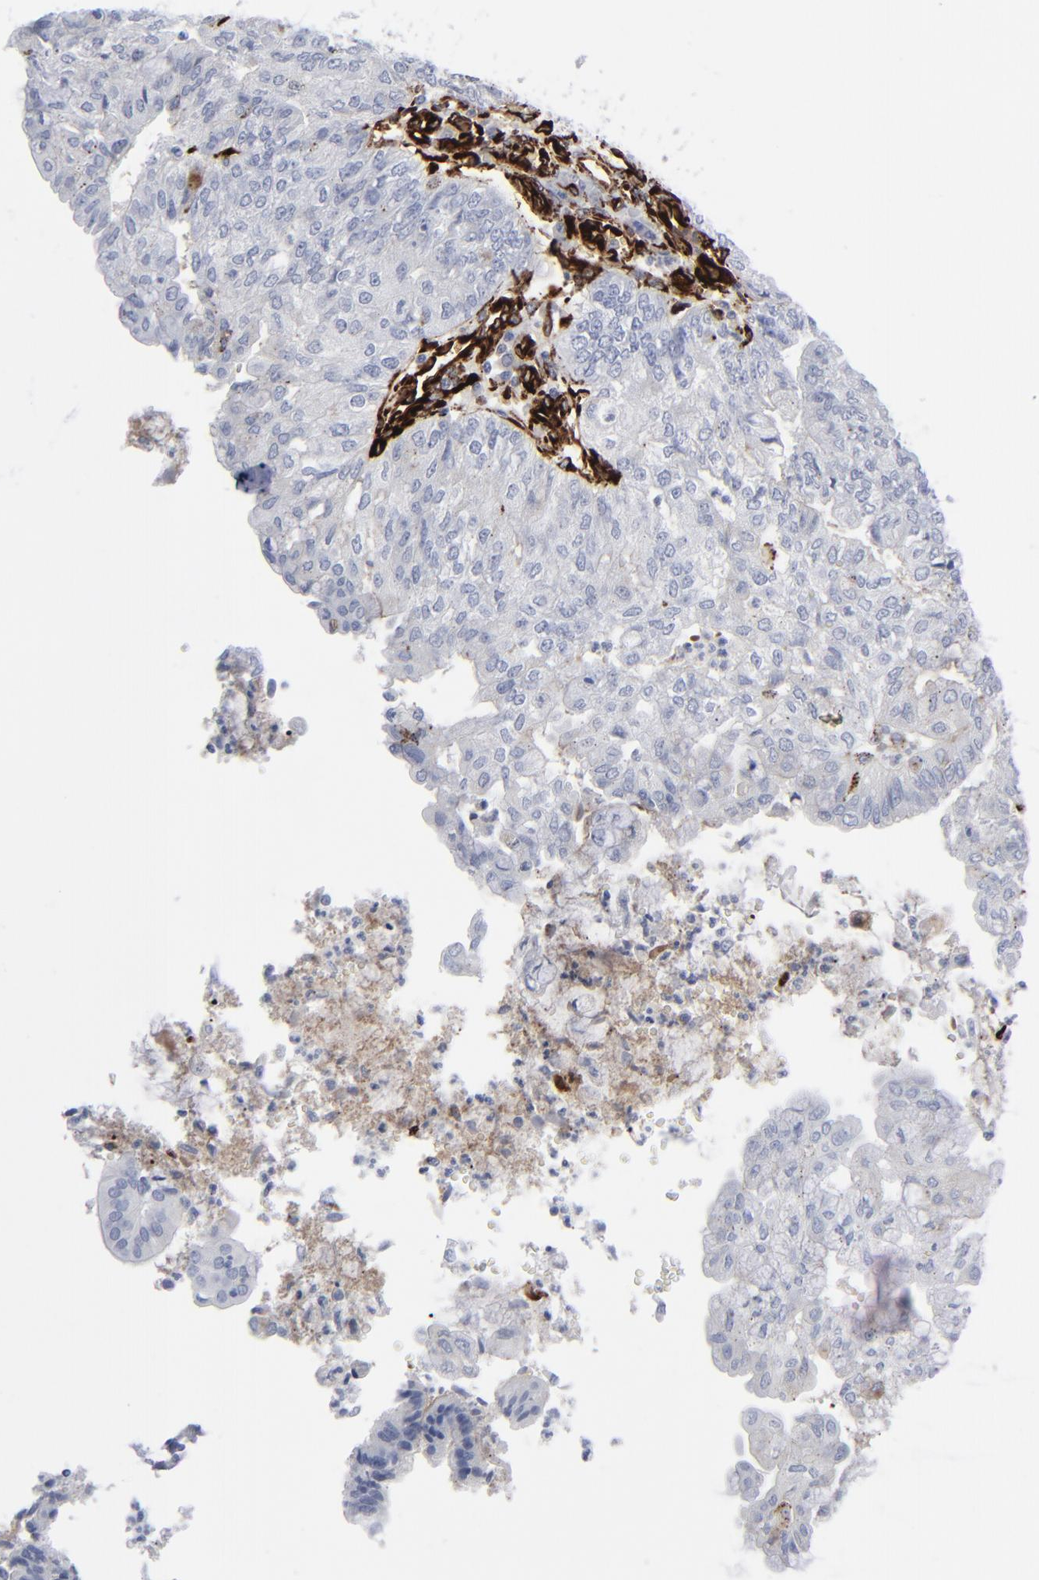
{"staining": {"intensity": "negative", "quantity": "none", "location": "none"}, "tissue": "endometrial cancer", "cell_type": "Tumor cells", "image_type": "cancer", "snomed": [{"axis": "morphology", "description": "Adenocarcinoma, NOS"}, {"axis": "topography", "description": "Endometrium"}], "caption": "Endometrial cancer (adenocarcinoma) was stained to show a protein in brown. There is no significant staining in tumor cells. (DAB immunohistochemistry (IHC) with hematoxylin counter stain).", "gene": "SPARC", "patient": {"sex": "female", "age": 59}}